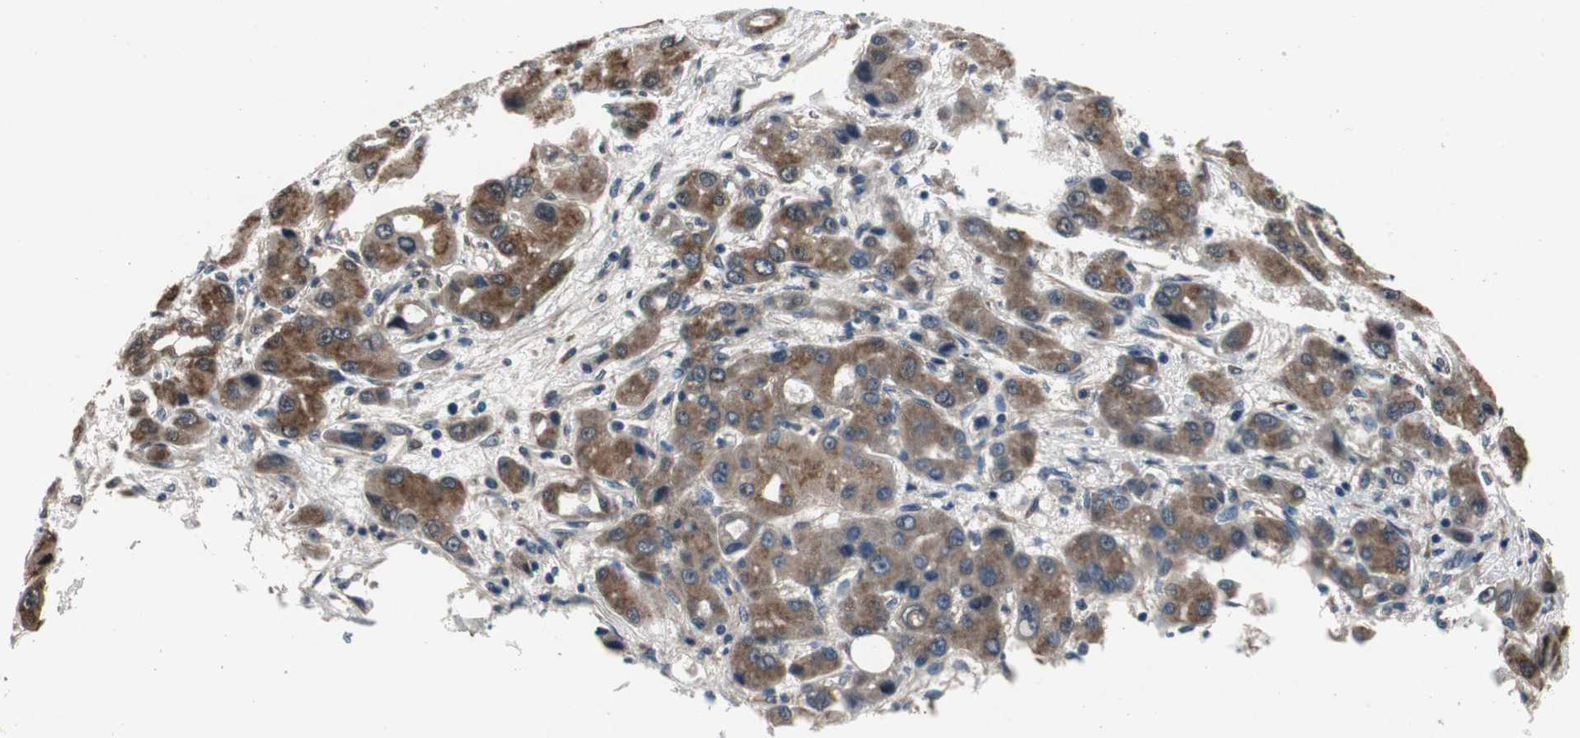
{"staining": {"intensity": "strong", "quantity": ">75%", "location": "cytoplasmic/membranous"}, "tissue": "liver cancer", "cell_type": "Tumor cells", "image_type": "cancer", "snomed": [{"axis": "morphology", "description": "Carcinoma, Hepatocellular, NOS"}, {"axis": "topography", "description": "Liver"}], "caption": "DAB immunohistochemical staining of hepatocellular carcinoma (liver) exhibits strong cytoplasmic/membranous protein positivity in approximately >75% of tumor cells.", "gene": "RPL35", "patient": {"sex": "male", "age": 55}}